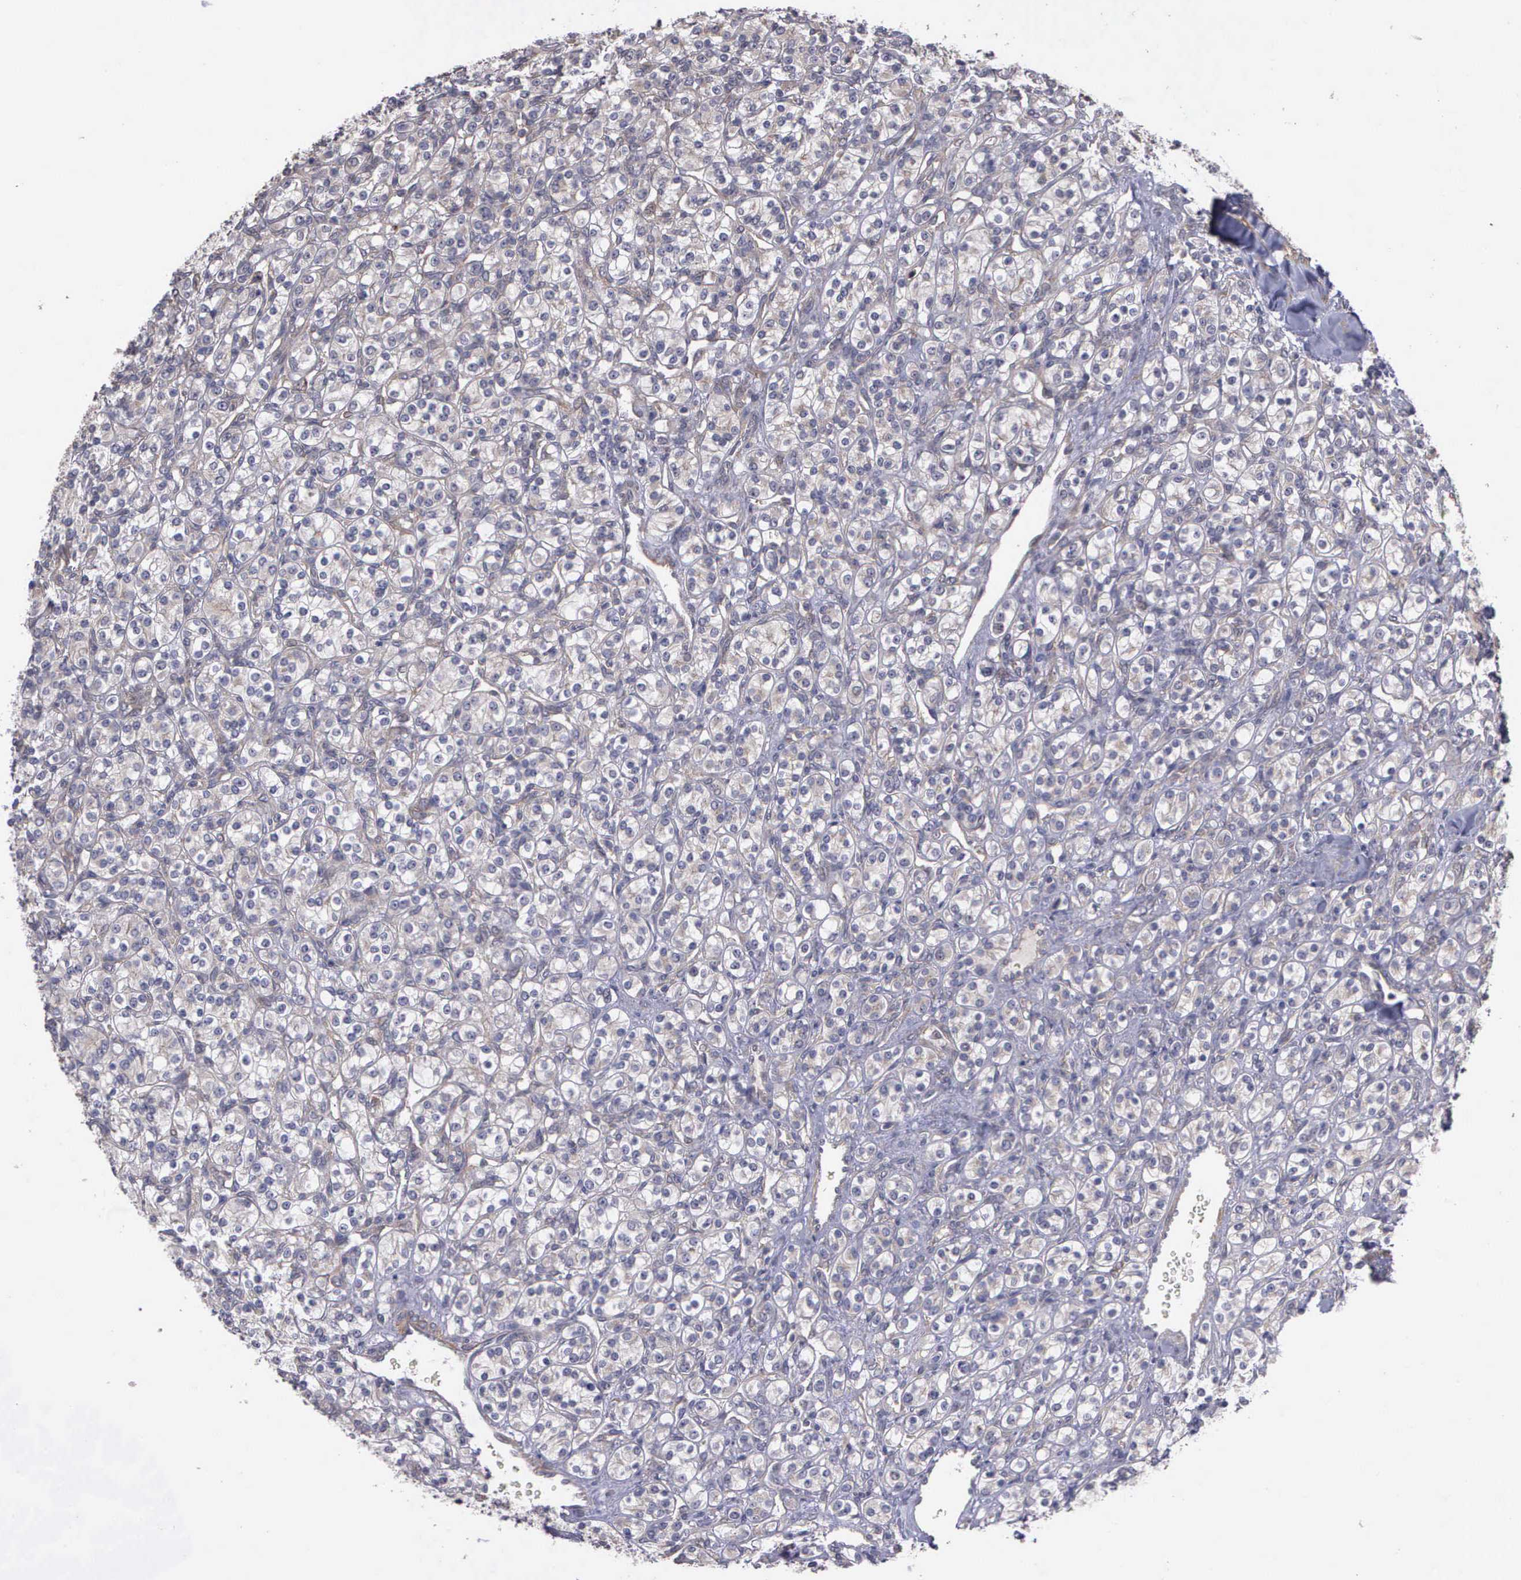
{"staining": {"intensity": "weak", "quantity": ">75%", "location": "cytoplasmic/membranous"}, "tissue": "renal cancer", "cell_type": "Tumor cells", "image_type": "cancer", "snomed": [{"axis": "morphology", "description": "Adenocarcinoma, NOS"}, {"axis": "topography", "description": "Kidney"}], "caption": "Approximately >75% of tumor cells in human renal cancer display weak cytoplasmic/membranous protein staining as visualized by brown immunohistochemical staining.", "gene": "RTL10", "patient": {"sex": "male", "age": 77}}